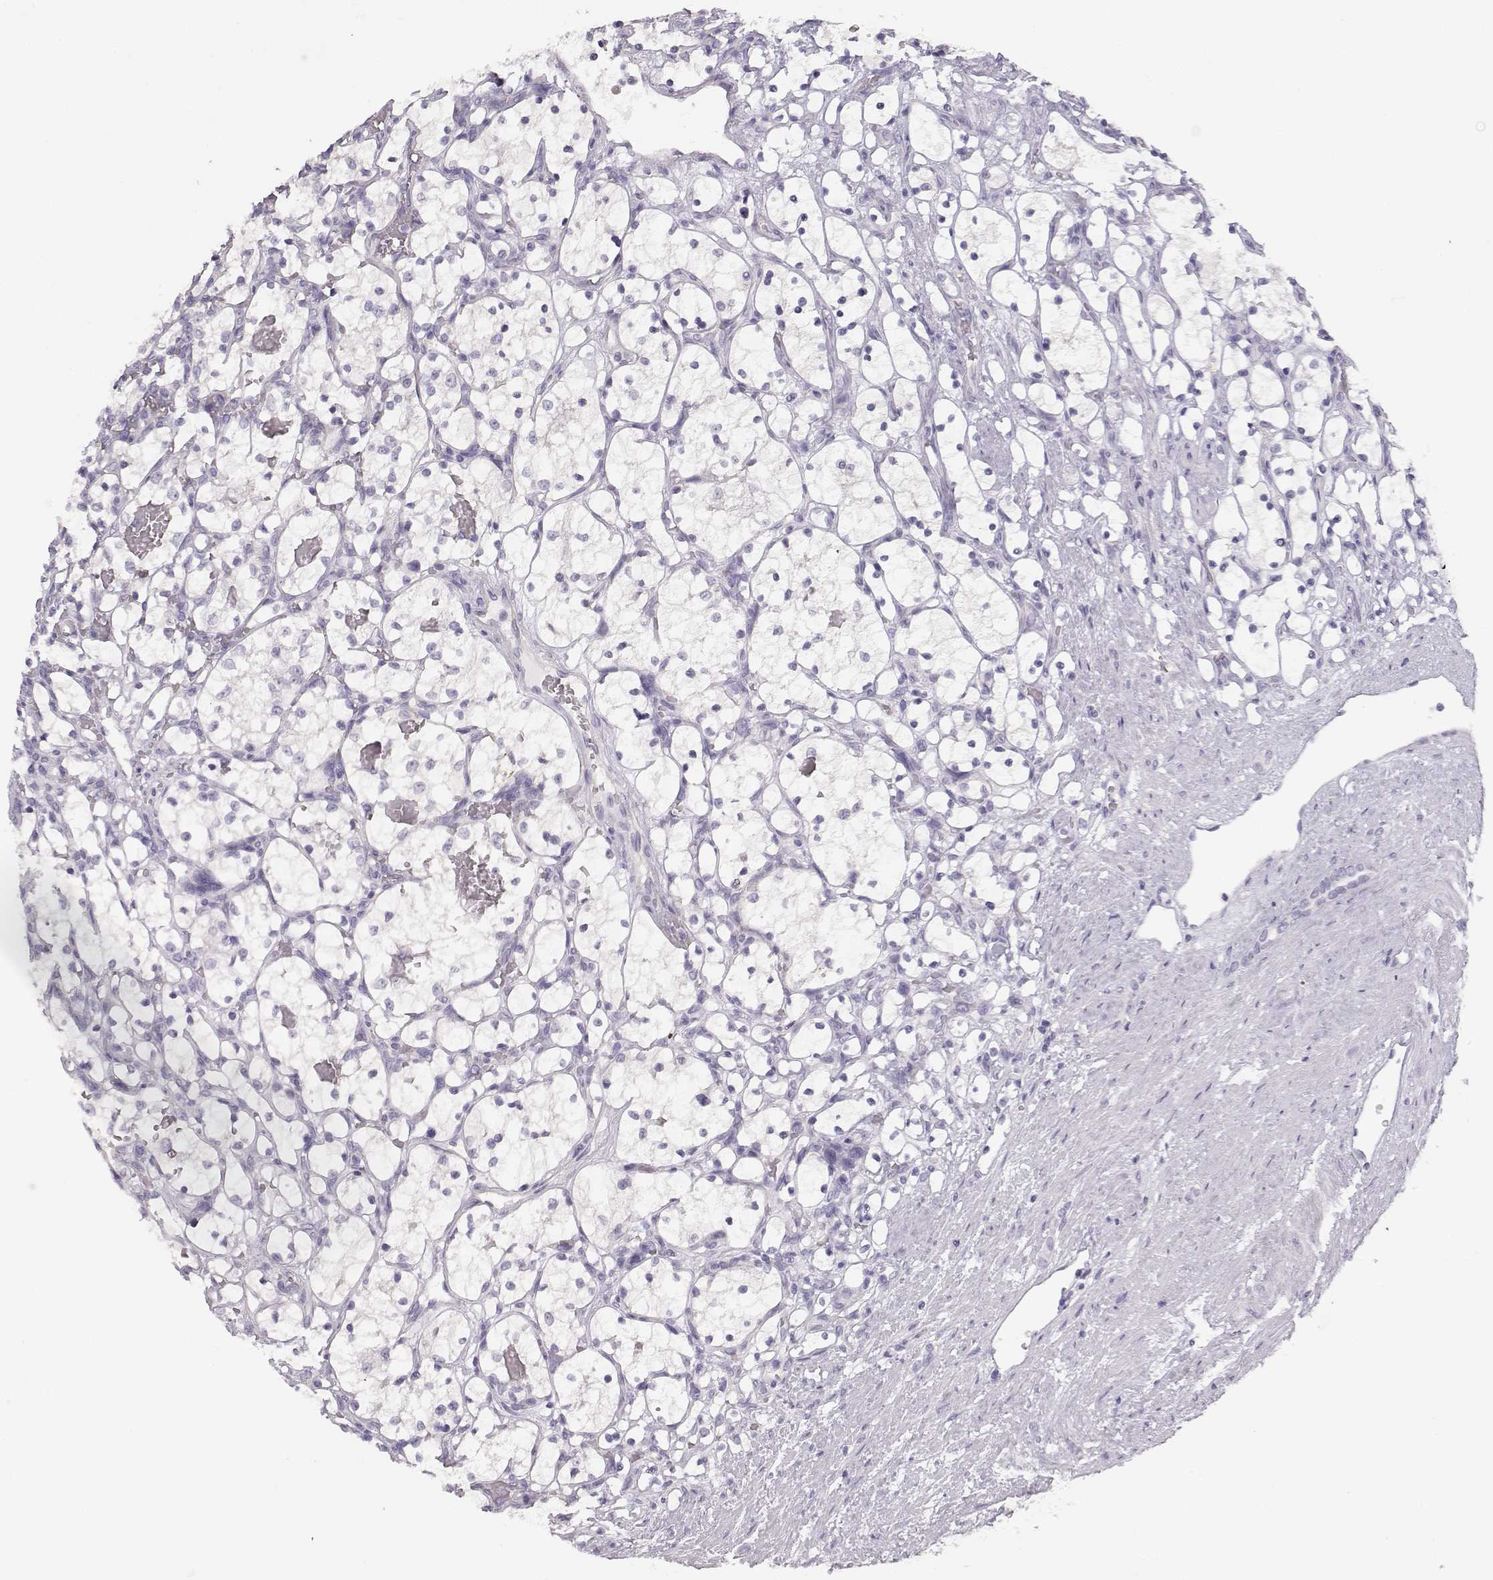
{"staining": {"intensity": "negative", "quantity": "none", "location": "none"}, "tissue": "renal cancer", "cell_type": "Tumor cells", "image_type": "cancer", "snomed": [{"axis": "morphology", "description": "Adenocarcinoma, NOS"}, {"axis": "topography", "description": "Kidney"}], "caption": "This is an immunohistochemistry image of human renal cancer. There is no positivity in tumor cells.", "gene": "NUTM1", "patient": {"sex": "female", "age": 69}}